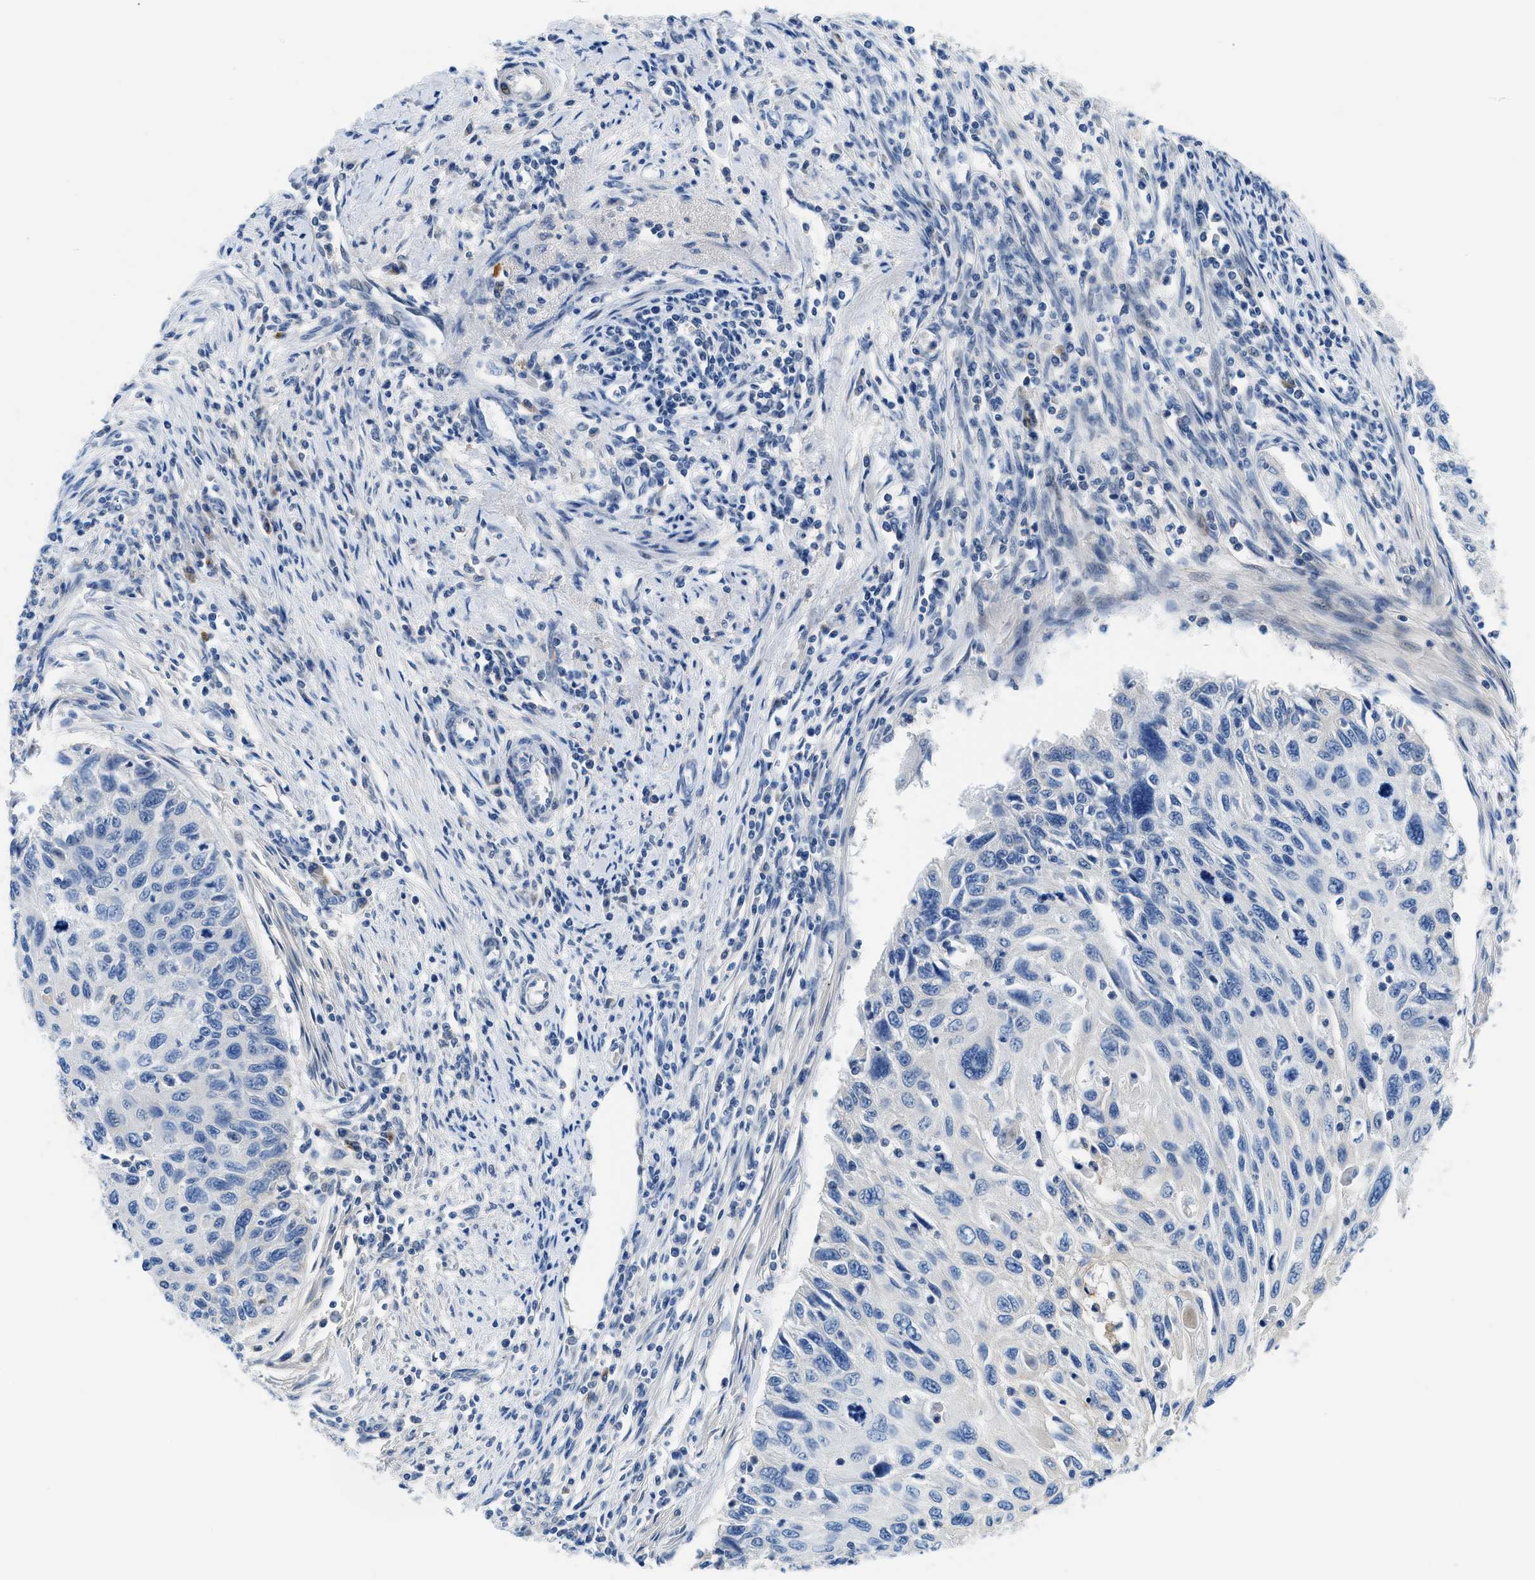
{"staining": {"intensity": "negative", "quantity": "none", "location": "none"}, "tissue": "cervical cancer", "cell_type": "Tumor cells", "image_type": "cancer", "snomed": [{"axis": "morphology", "description": "Squamous cell carcinoma, NOS"}, {"axis": "topography", "description": "Cervix"}], "caption": "Immunohistochemistry (IHC) of squamous cell carcinoma (cervical) exhibits no staining in tumor cells.", "gene": "MBL2", "patient": {"sex": "female", "age": 70}}